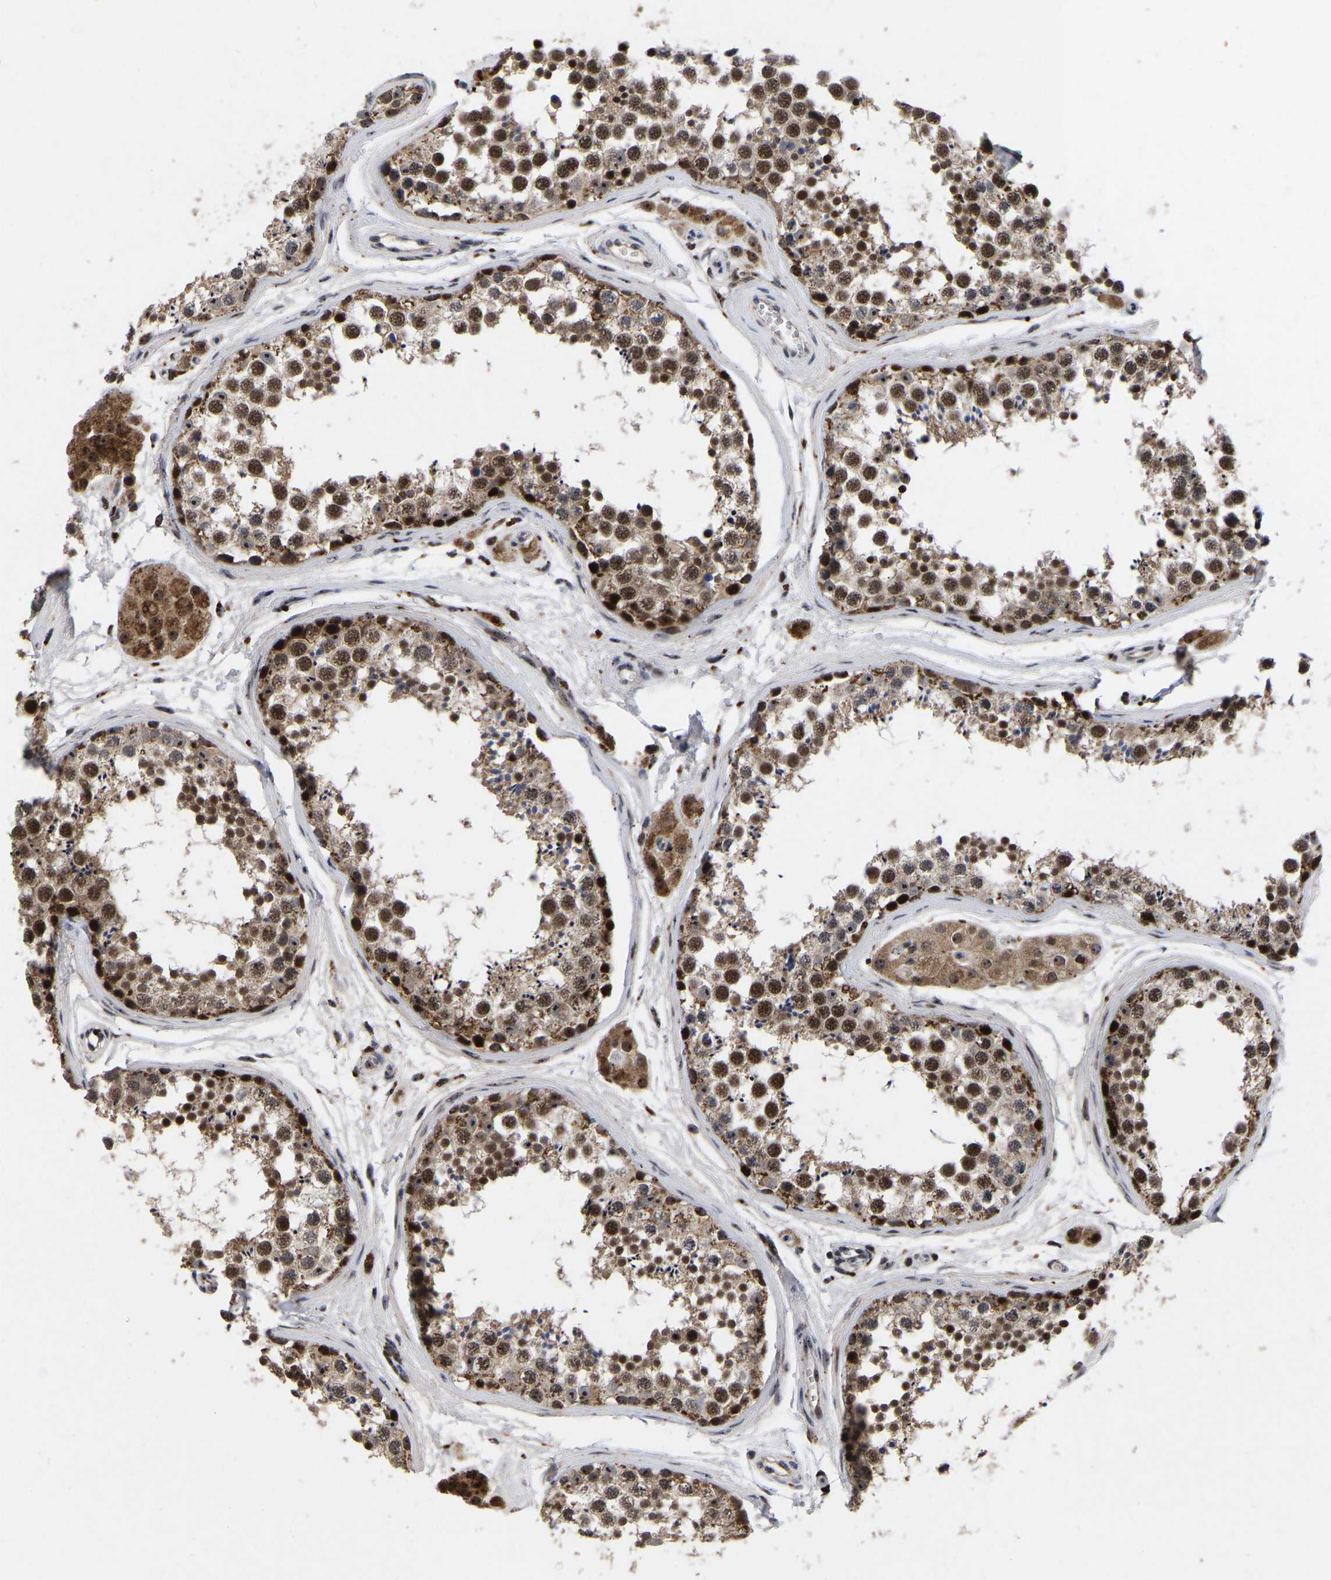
{"staining": {"intensity": "strong", "quantity": ">75%", "location": "cytoplasmic/membranous,nuclear"}, "tissue": "testis", "cell_type": "Cells in seminiferous ducts", "image_type": "normal", "snomed": [{"axis": "morphology", "description": "Normal tissue, NOS"}, {"axis": "topography", "description": "Testis"}], "caption": "Cells in seminiferous ducts reveal high levels of strong cytoplasmic/membranous,nuclear positivity in approximately >75% of cells in benign testis. Nuclei are stained in blue.", "gene": "JUNB", "patient": {"sex": "male", "age": 56}}